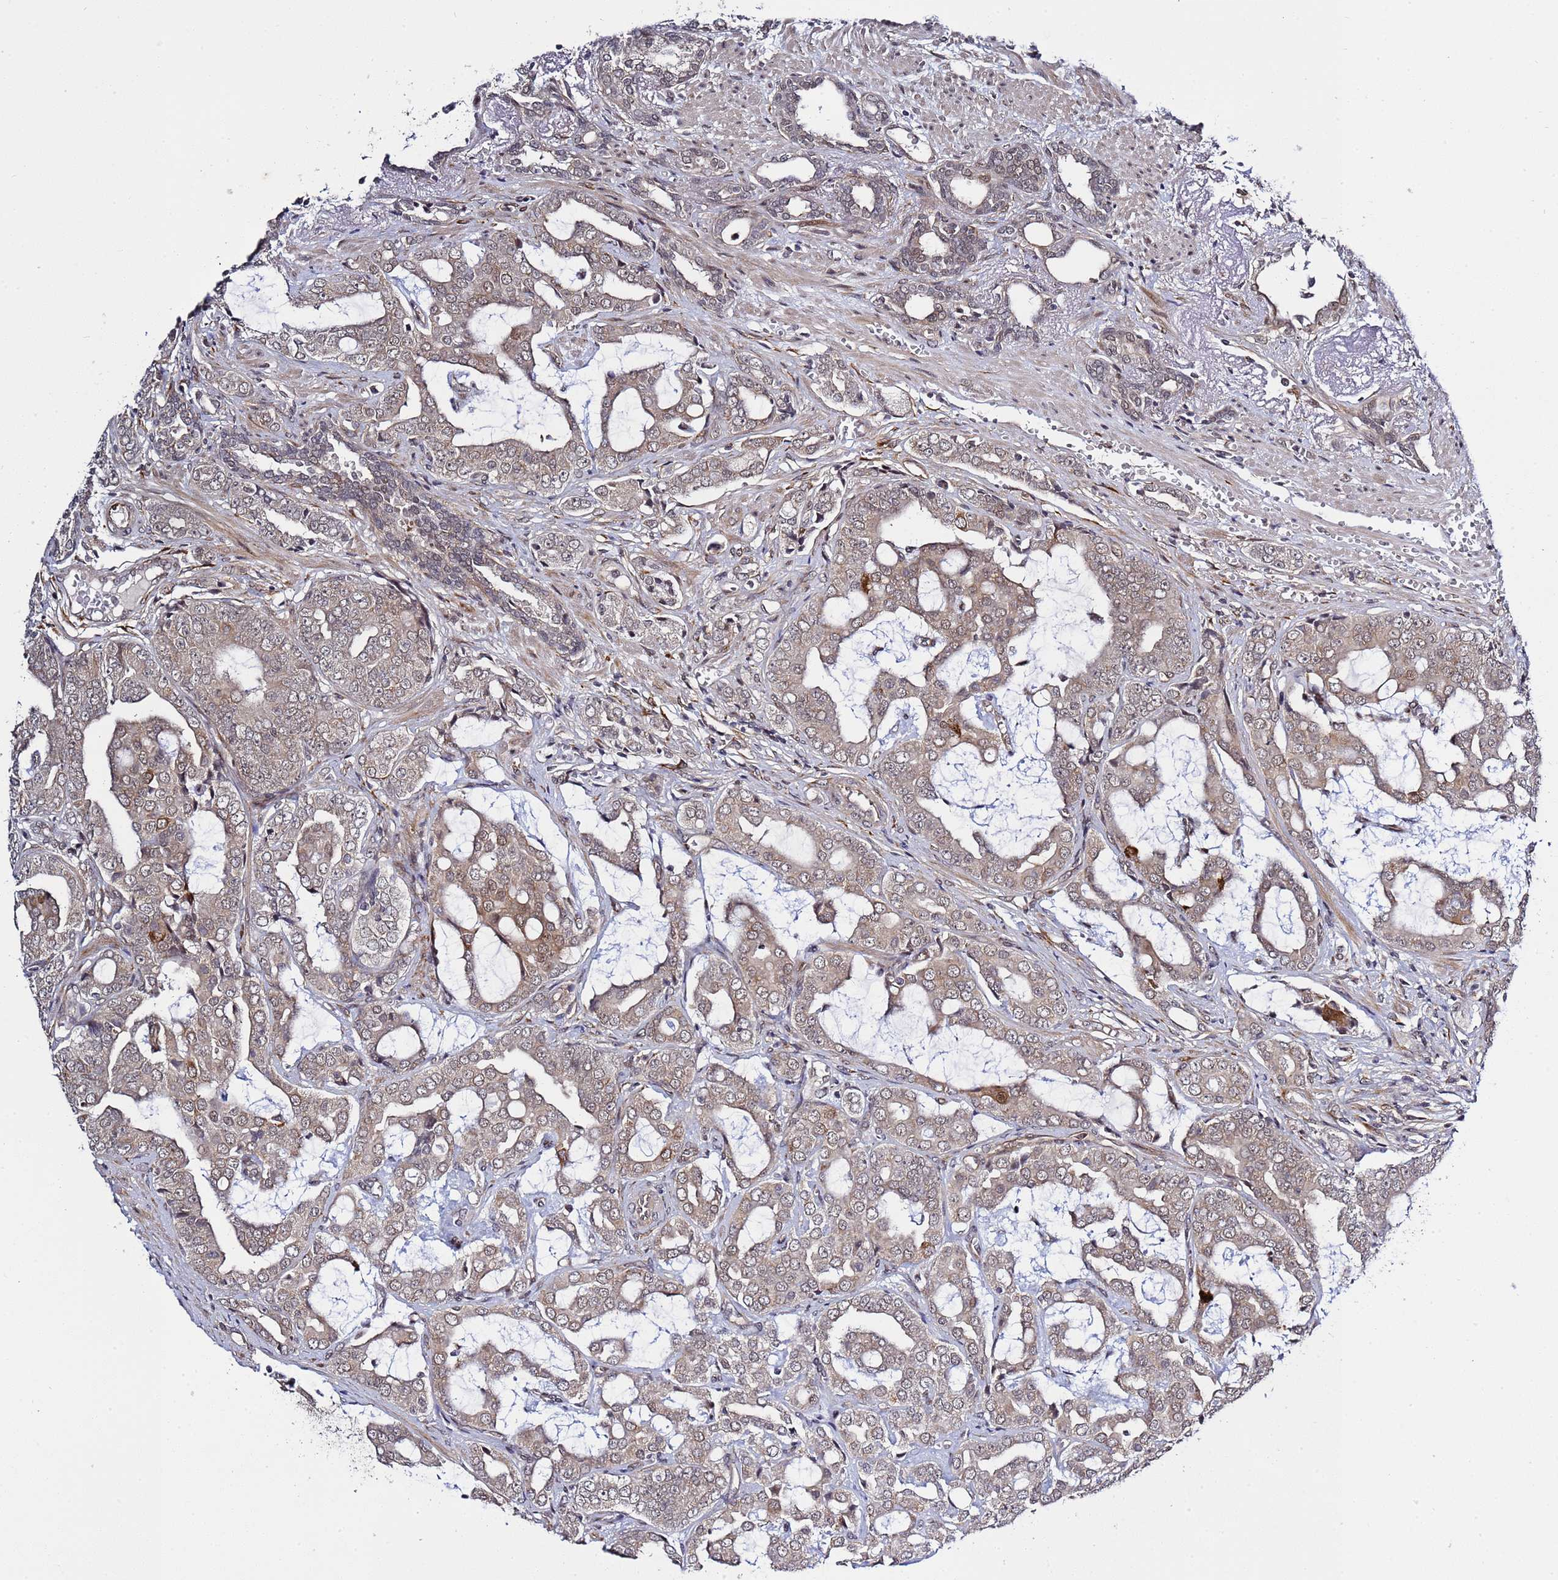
{"staining": {"intensity": "moderate", "quantity": ">75%", "location": "cytoplasmic/membranous,nuclear"}, "tissue": "prostate cancer", "cell_type": "Tumor cells", "image_type": "cancer", "snomed": [{"axis": "morphology", "description": "Adenocarcinoma, High grade"}, {"axis": "topography", "description": "Prostate"}], "caption": "Immunohistochemistry photomicrograph of neoplastic tissue: human prostate cancer (adenocarcinoma (high-grade)) stained using immunohistochemistry (IHC) demonstrates medium levels of moderate protein expression localized specifically in the cytoplasmic/membranous and nuclear of tumor cells, appearing as a cytoplasmic/membranous and nuclear brown color.", "gene": "POLR2D", "patient": {"sex": "male", "age": 71}}